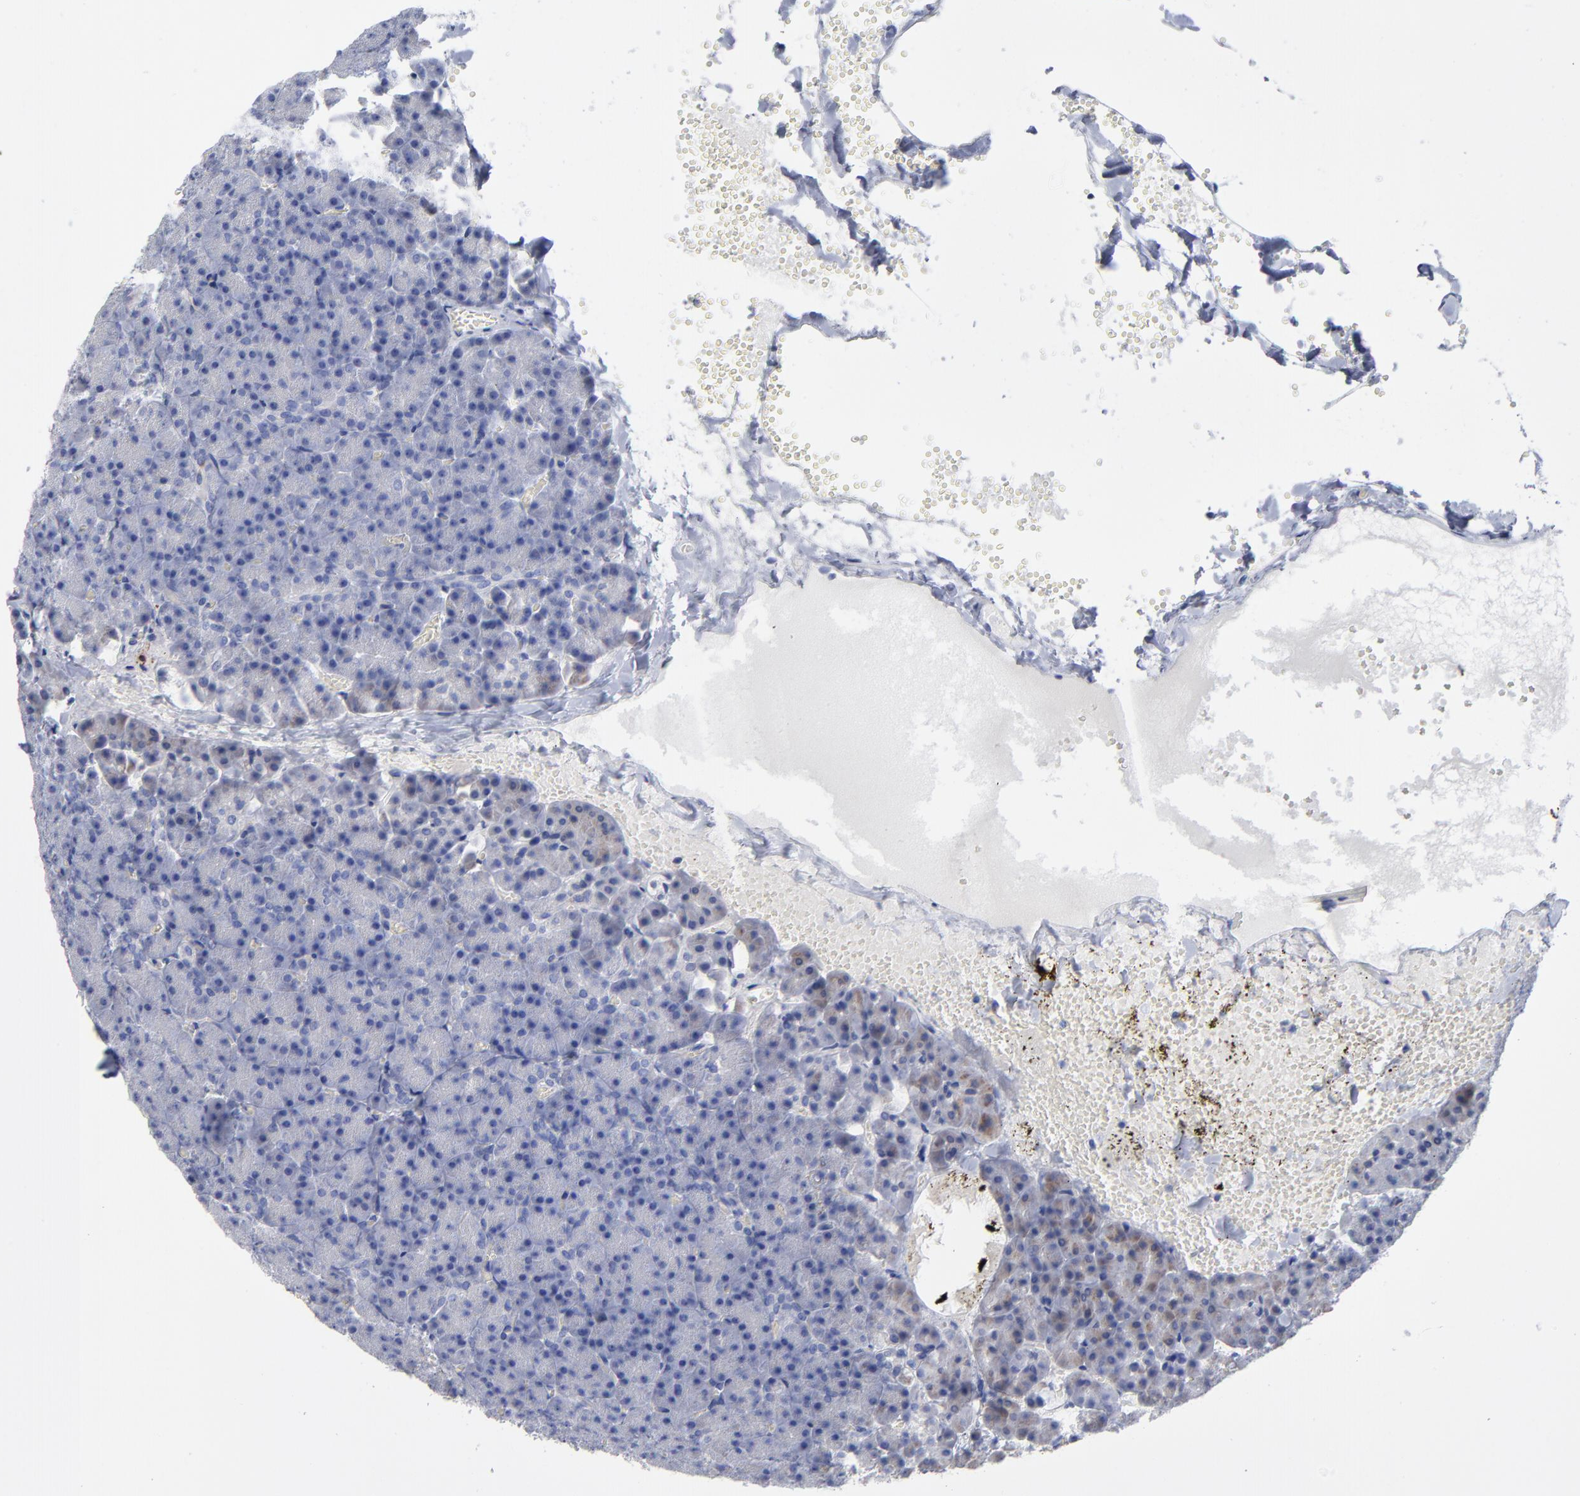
{"staining": {"intensity": "negative", "quantity": "none", "location": "none"}, "tissue": "pancreas", "cell_type": "Exocrine glandular cells", "image_type": "normal", "snomed": [{"axis": "morphology", "description": "Normal tissue, NOS"}, {"axis": "topography", "description": "Pancreas"}], "caption": "Immunohistochemical staining of normal human pancreas reveals no significant positivity in exocrine glandular cells. (Brightfield microscopy of DAB immunohistochemistry at high magnification).", "gene": "PTP4A1", "patient": {"sex": "female", "age": 35}}